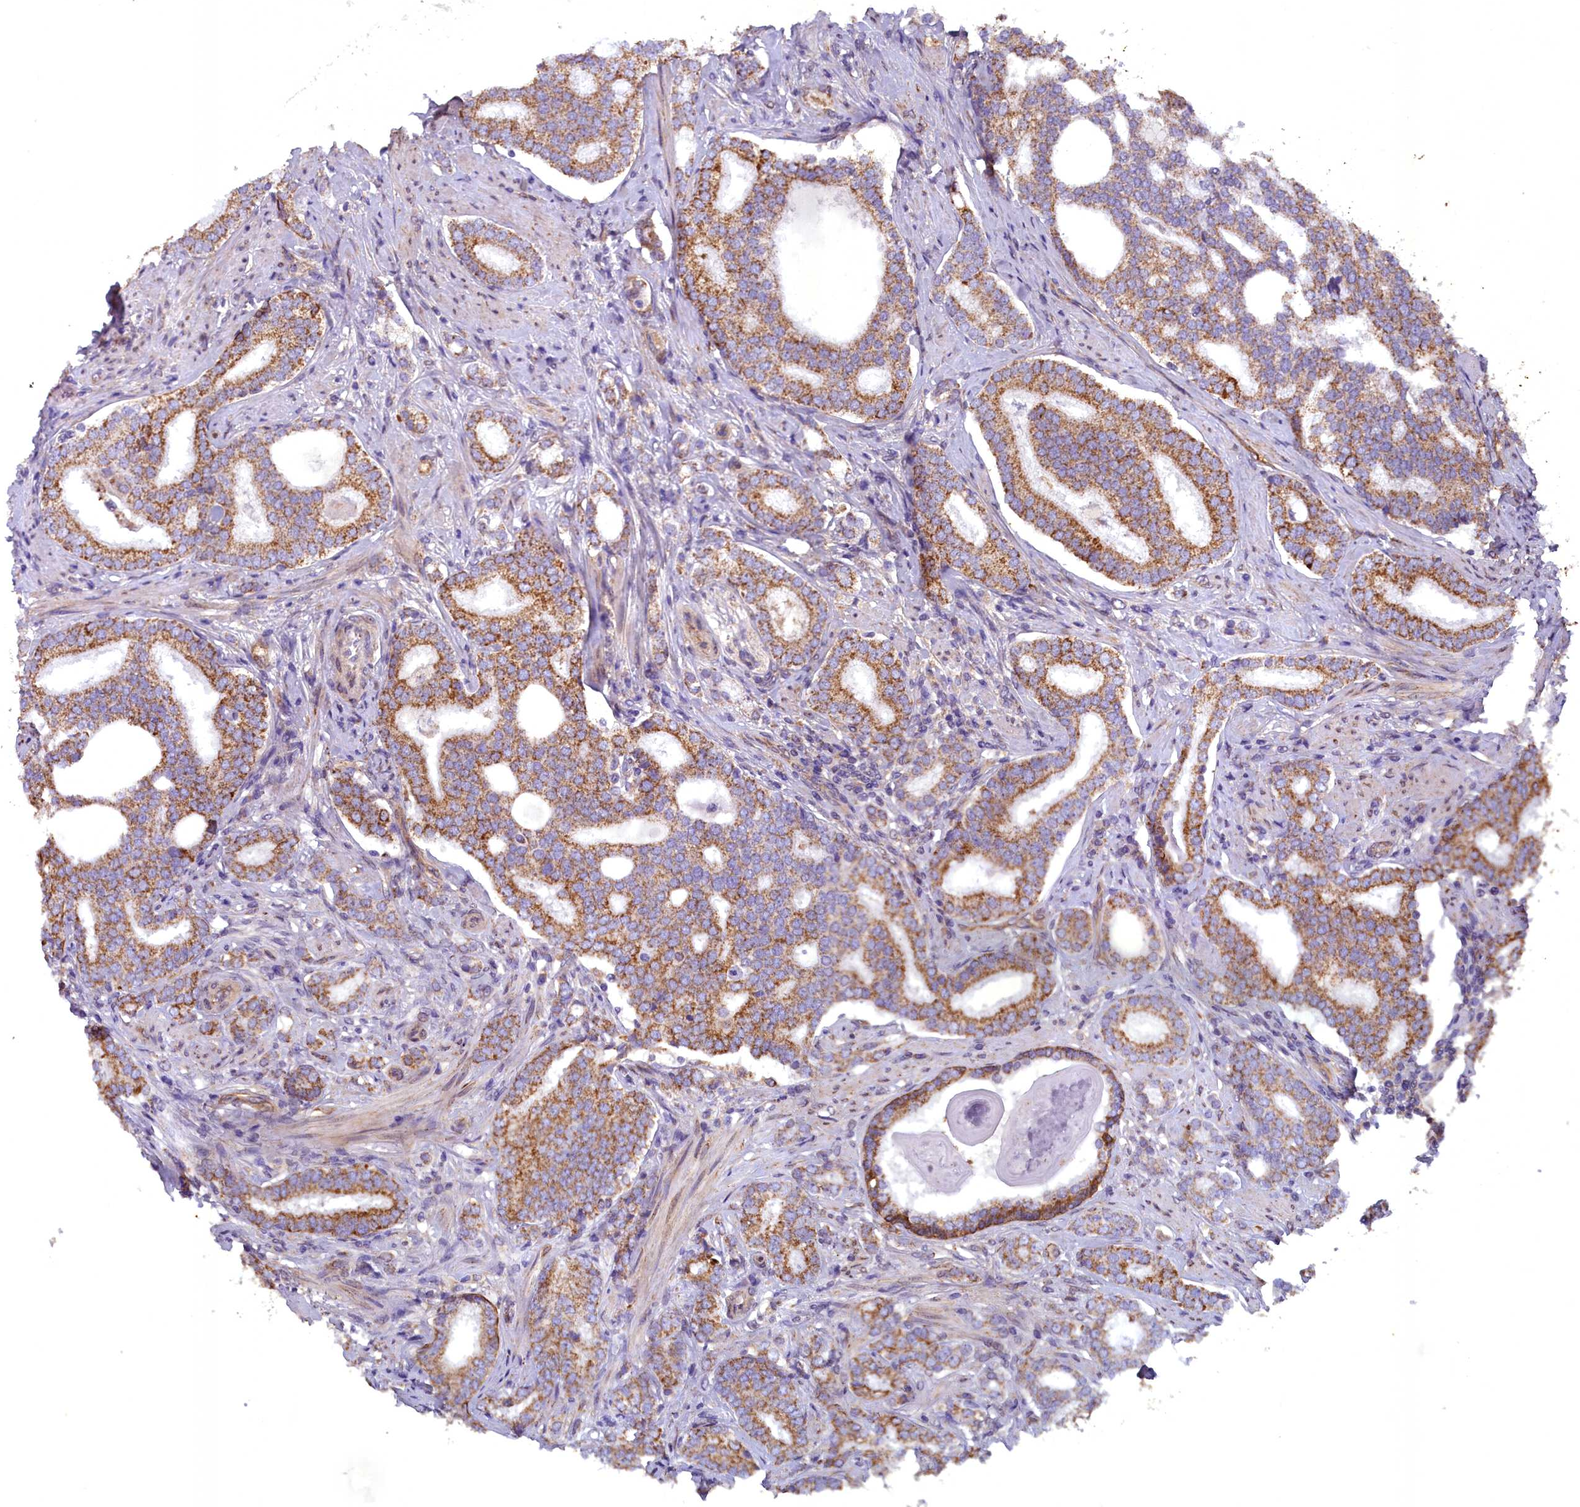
{"staining": {"intensity": "moderate", "quantity": ">75%", "location": "cytoplasmic/membranous"}, "tissue": "prostate cancer", "cell_type": "Tumor cells", "image_type": "cancer", "snomed": [{"axis": "morphology", "description": "Adenocarcinoma, High grade"}, {"axis": "topography", "description": "Prostate"}], "caption": "A histopathology image of adenocarcinoma (high-grade) (prostate) stained for a protein reveals moderate cytoplasmic/membranous brown staining in tumor cells. Immunohistochemistry stains the protein in brown and the nuclei are stained blue.", "gene": "ACAD8", "patient": {"sex": "male", "age": 63}}